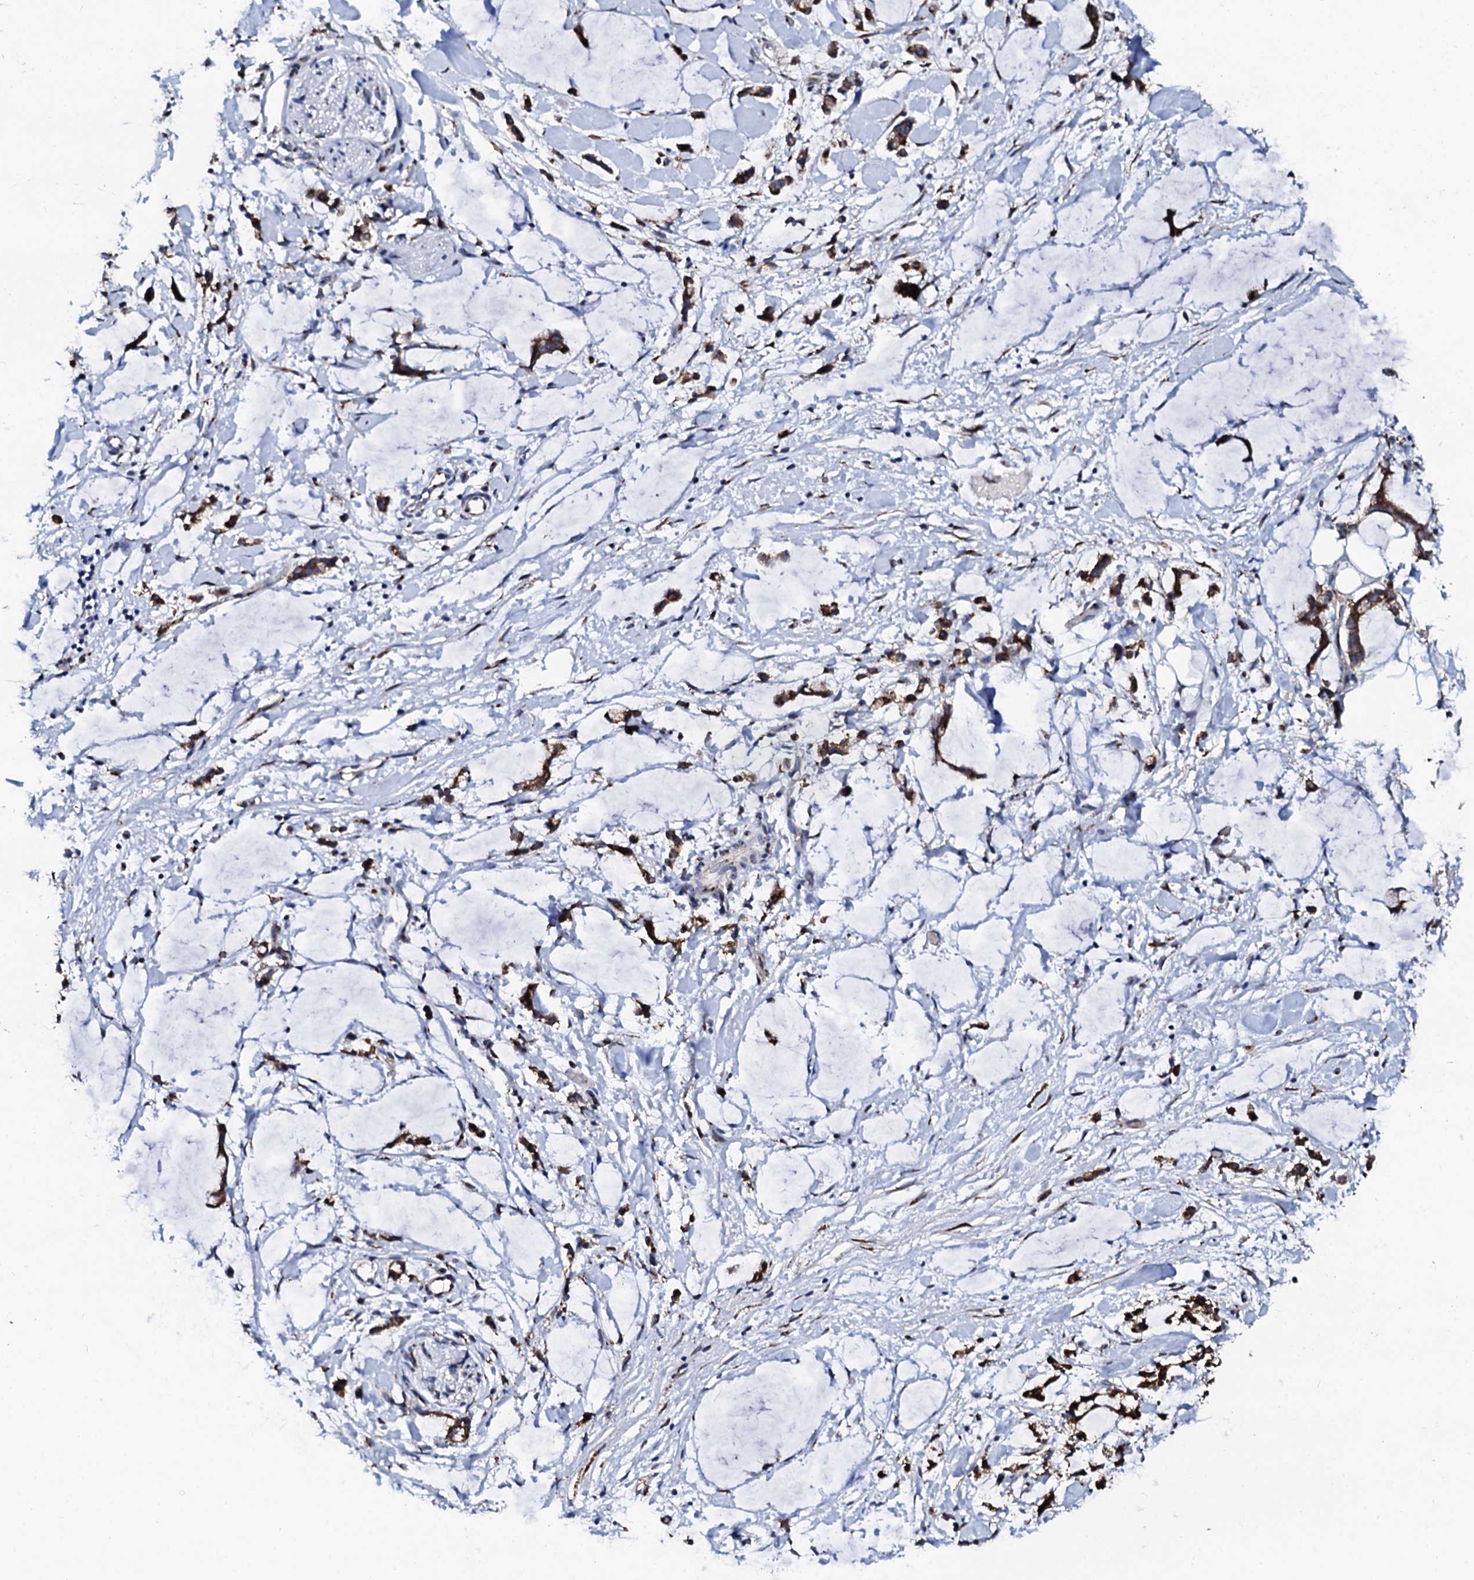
{"staining": {"intensity": "negative", "quantity": "none", "location": "none"}, "tissue": "adipose tissue", "cell_type": "Adipocytes", "image_type": "normal", "snomed": [{"axis": "morphology", "description": "Normal tissue, NOS"}, {"axis": "morphology", "description": "Adenocarcinoma, NOS"}, {"axis": "topography", "description": "Colon"}, {"axis": "topography", "description": "Peripheral nerve tissue"}], "caption": "Micrograph shows no significant protein staining in adipocytes of unremarkable adipose tissue.", "gene": "TMCO3", "patient": {"sex": "male", "age": 14}}